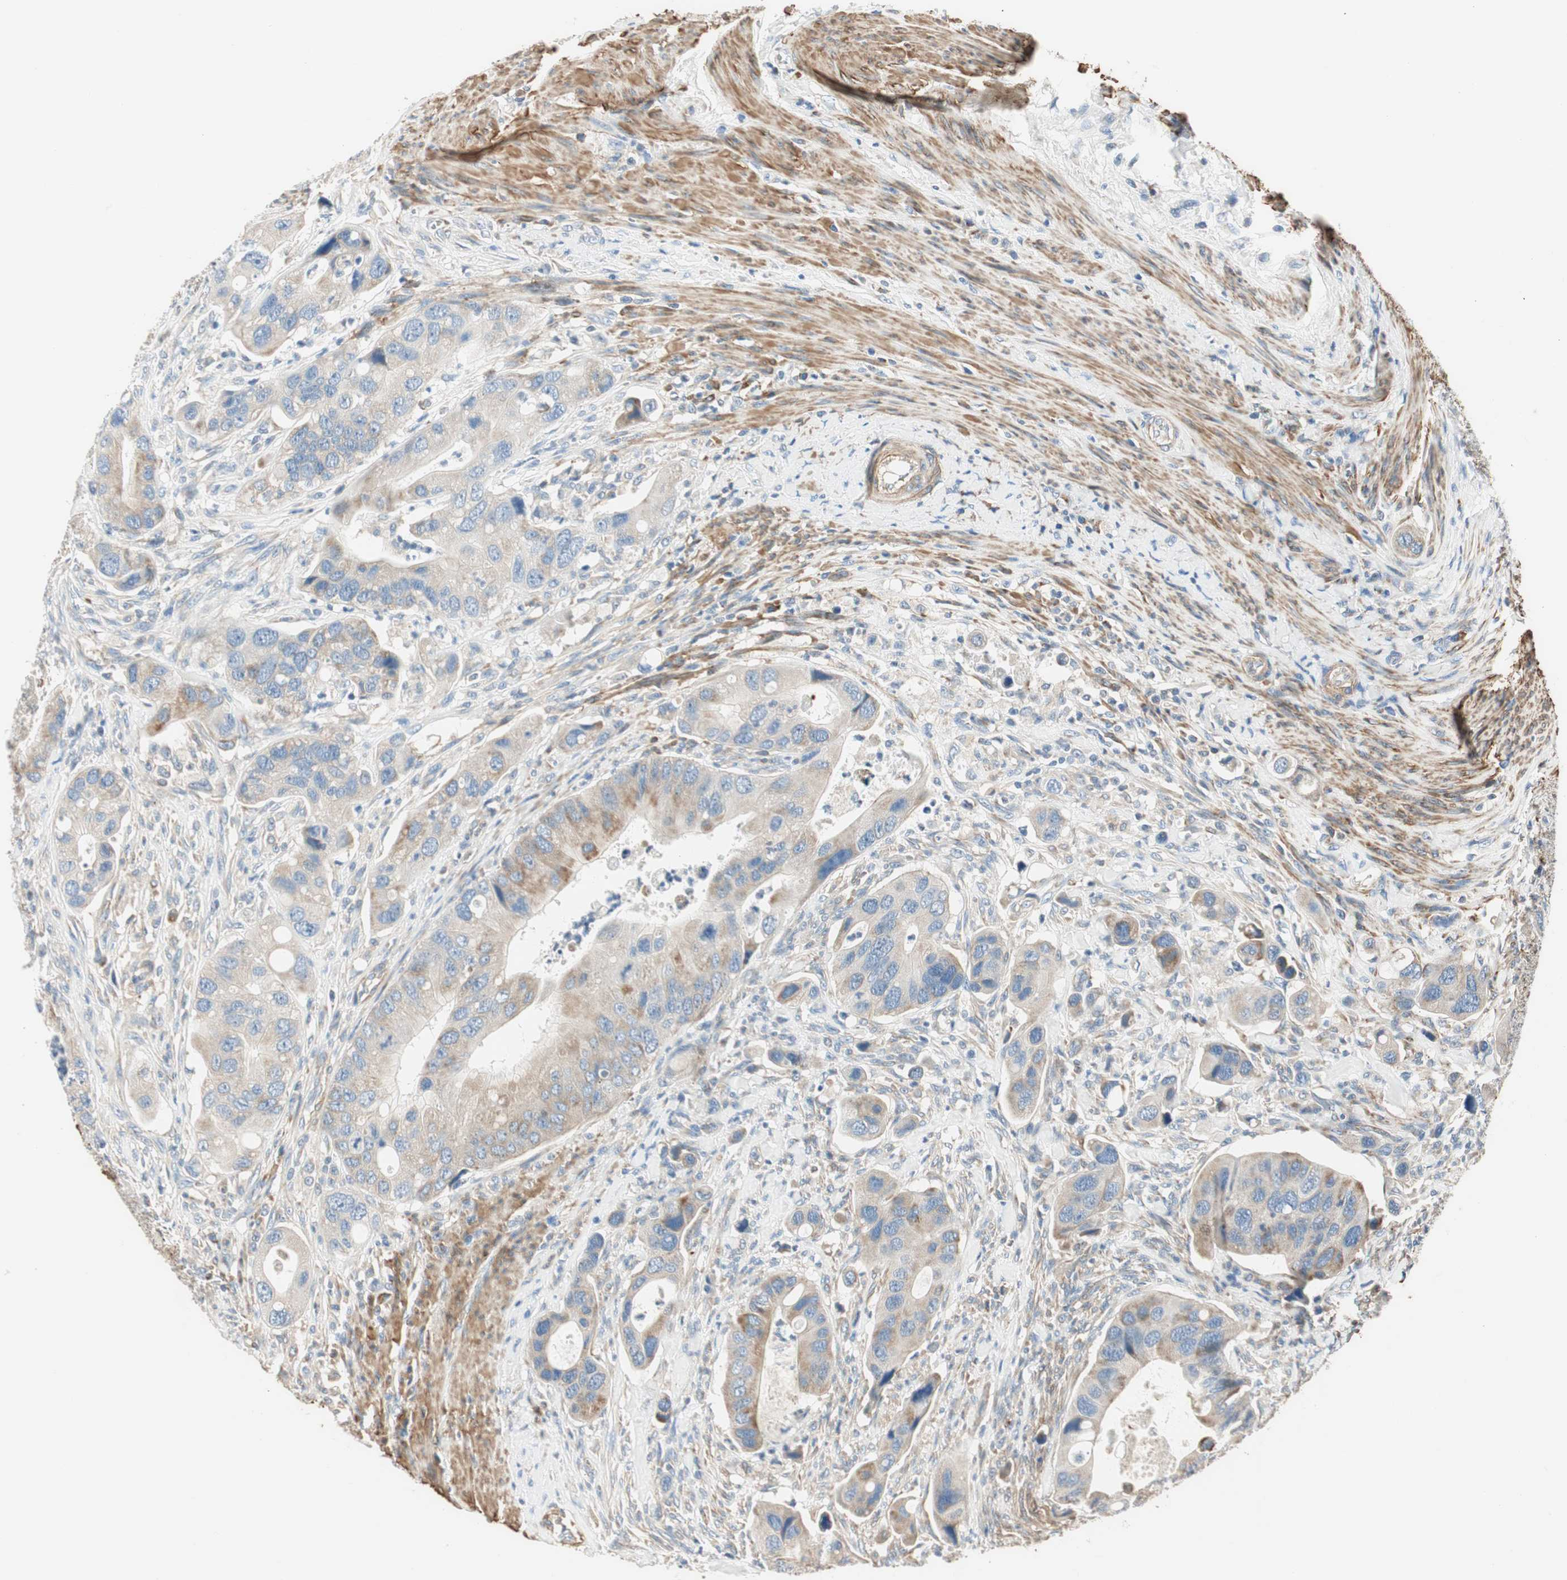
{"staining": {"intensity": "weak", "quantity": "25%-75%", "location": "cytoplasmic/membranous"}, "tissue": "colorectal cancer", "cell_type": "Tumor cells", "image_type": "cancer", "snomed": [{"axis": "morphology", "description": "Adenocarcinoma, NOS"}, {"axis": "topography", "description": "Rectum"}], "caption": "An immunohistochemistry image of neoplastic tissue is shown. Protein staining in brown shows weak cytoplasmic/membranous positivity in adenocarcinoma (colorectal) within tumor cells.", "gene": "RORB", "patient": {"sex": "female", "age": 57}}